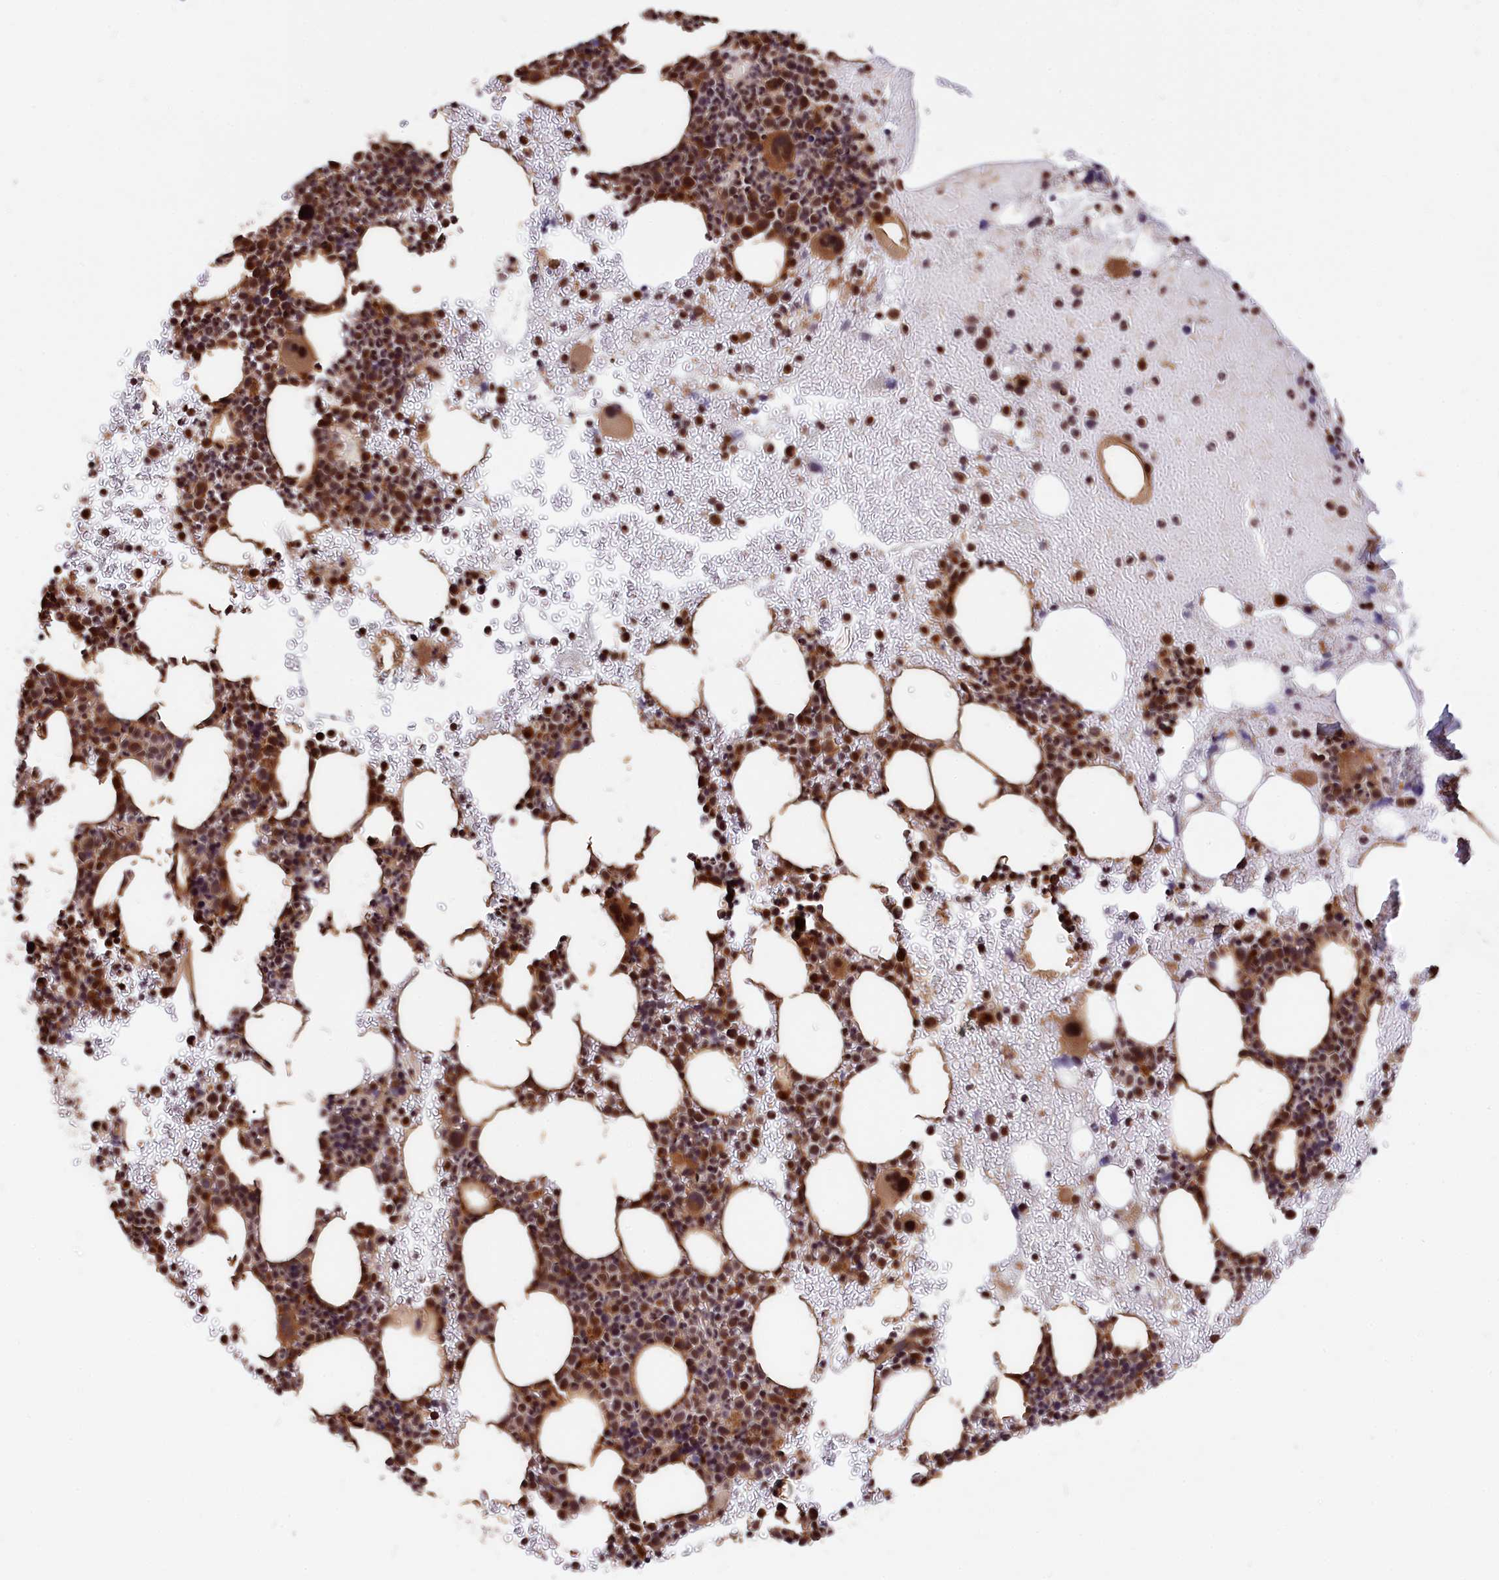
{"staining": {"intensity": "moderate", "quantity": ">75%", "location": "cytoplasmic/membranous,nuclear"}, "tissue": "bone marrow", "cell_type": "Hematopoietic cells", "image_type": "normal", "snomed": [{"axis": "morphology", "description": "Normal tissue, NOS"}, {"axis": "topography", "description": "Bone marrow"}], "caption": "The immunohistochemical stain labels moderate cytoplasmic/membranous,nuclear expression in hematopoietic cells of benign bone marrow. Ihc stains the protein in brown and the nuclei are stained blue.", "gene": "ADRM1", "patient": {"sex": "female", "age": 83}}